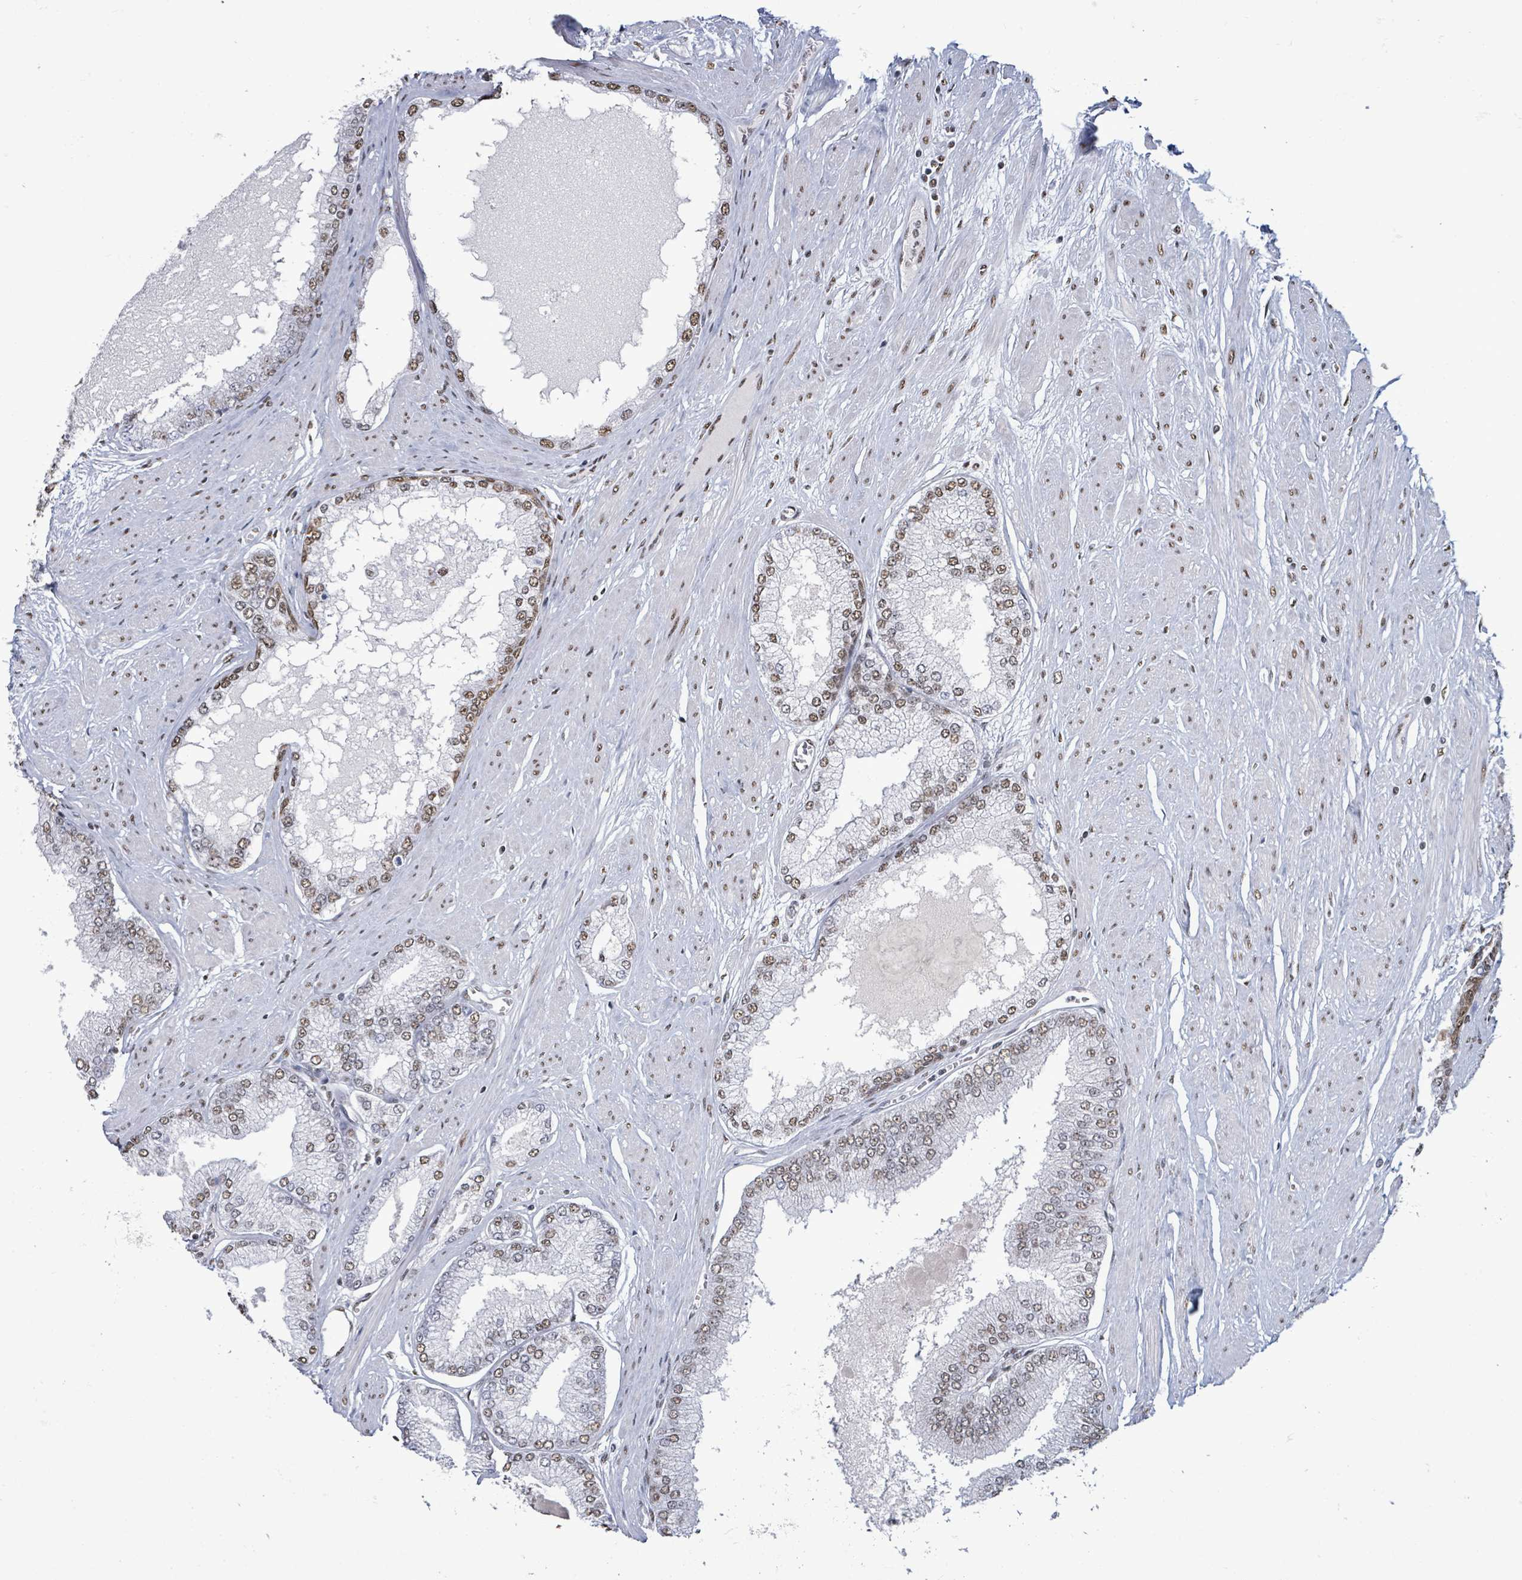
{"staining": {"intensity": "weak", "quantity": "25%-75%", "location": "nuclear"}, "tissue": "prostate cancer", "cell_type": "Tumor cells", "image_type": "cancer", "snomed": [{"axis": "morphology", "description": "Adenocarcinoma, Low grade"}, {"axis": "topography", "description": "Prostate"}], "caption": "The histopathology image demonstrates a brown stain indicating the presence of a protein in the nuclear of tumor cells in low-grade adenocarcinoma (prostate).", "gene": "SAMD14", "patient": {"sex": "male", "age": 55}}